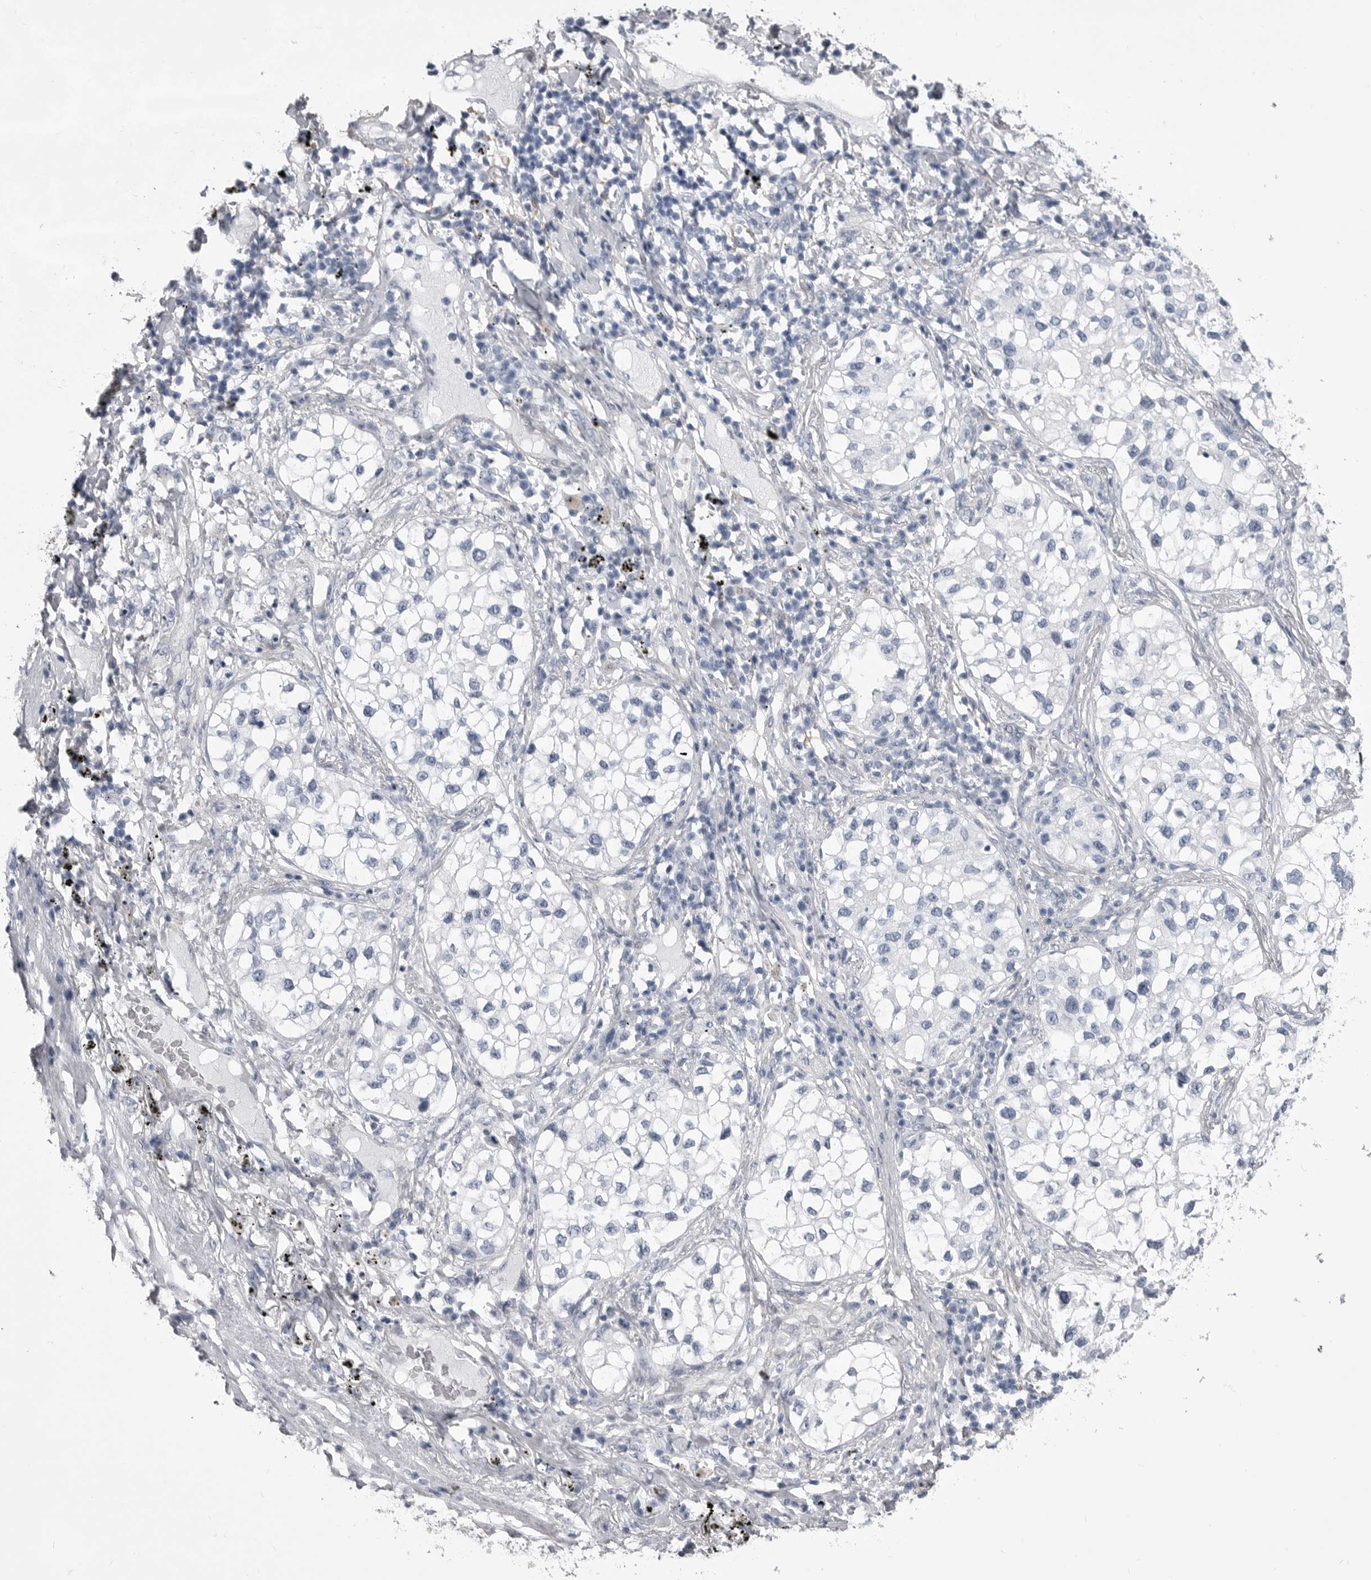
{"staining": {"intensity": "negative", "quantity": "none", "location": "none"}, "tissue": "lung cancer", "cell_type": "Tumor cells", "image_type": "cancer", "snomed": [{"axis": "morphology", "description": "Adenocarcinoma, NOS"}, {"axis": "topography", "description": "Lung"}], "caption": "The immunohistochemistry (IHC) micrograph has no significant staining in tumor cells of lung cancer (adenocarcinoma) tissue.", "gene": "ANK2", "patient": {"sex": "male", "age": 63}}